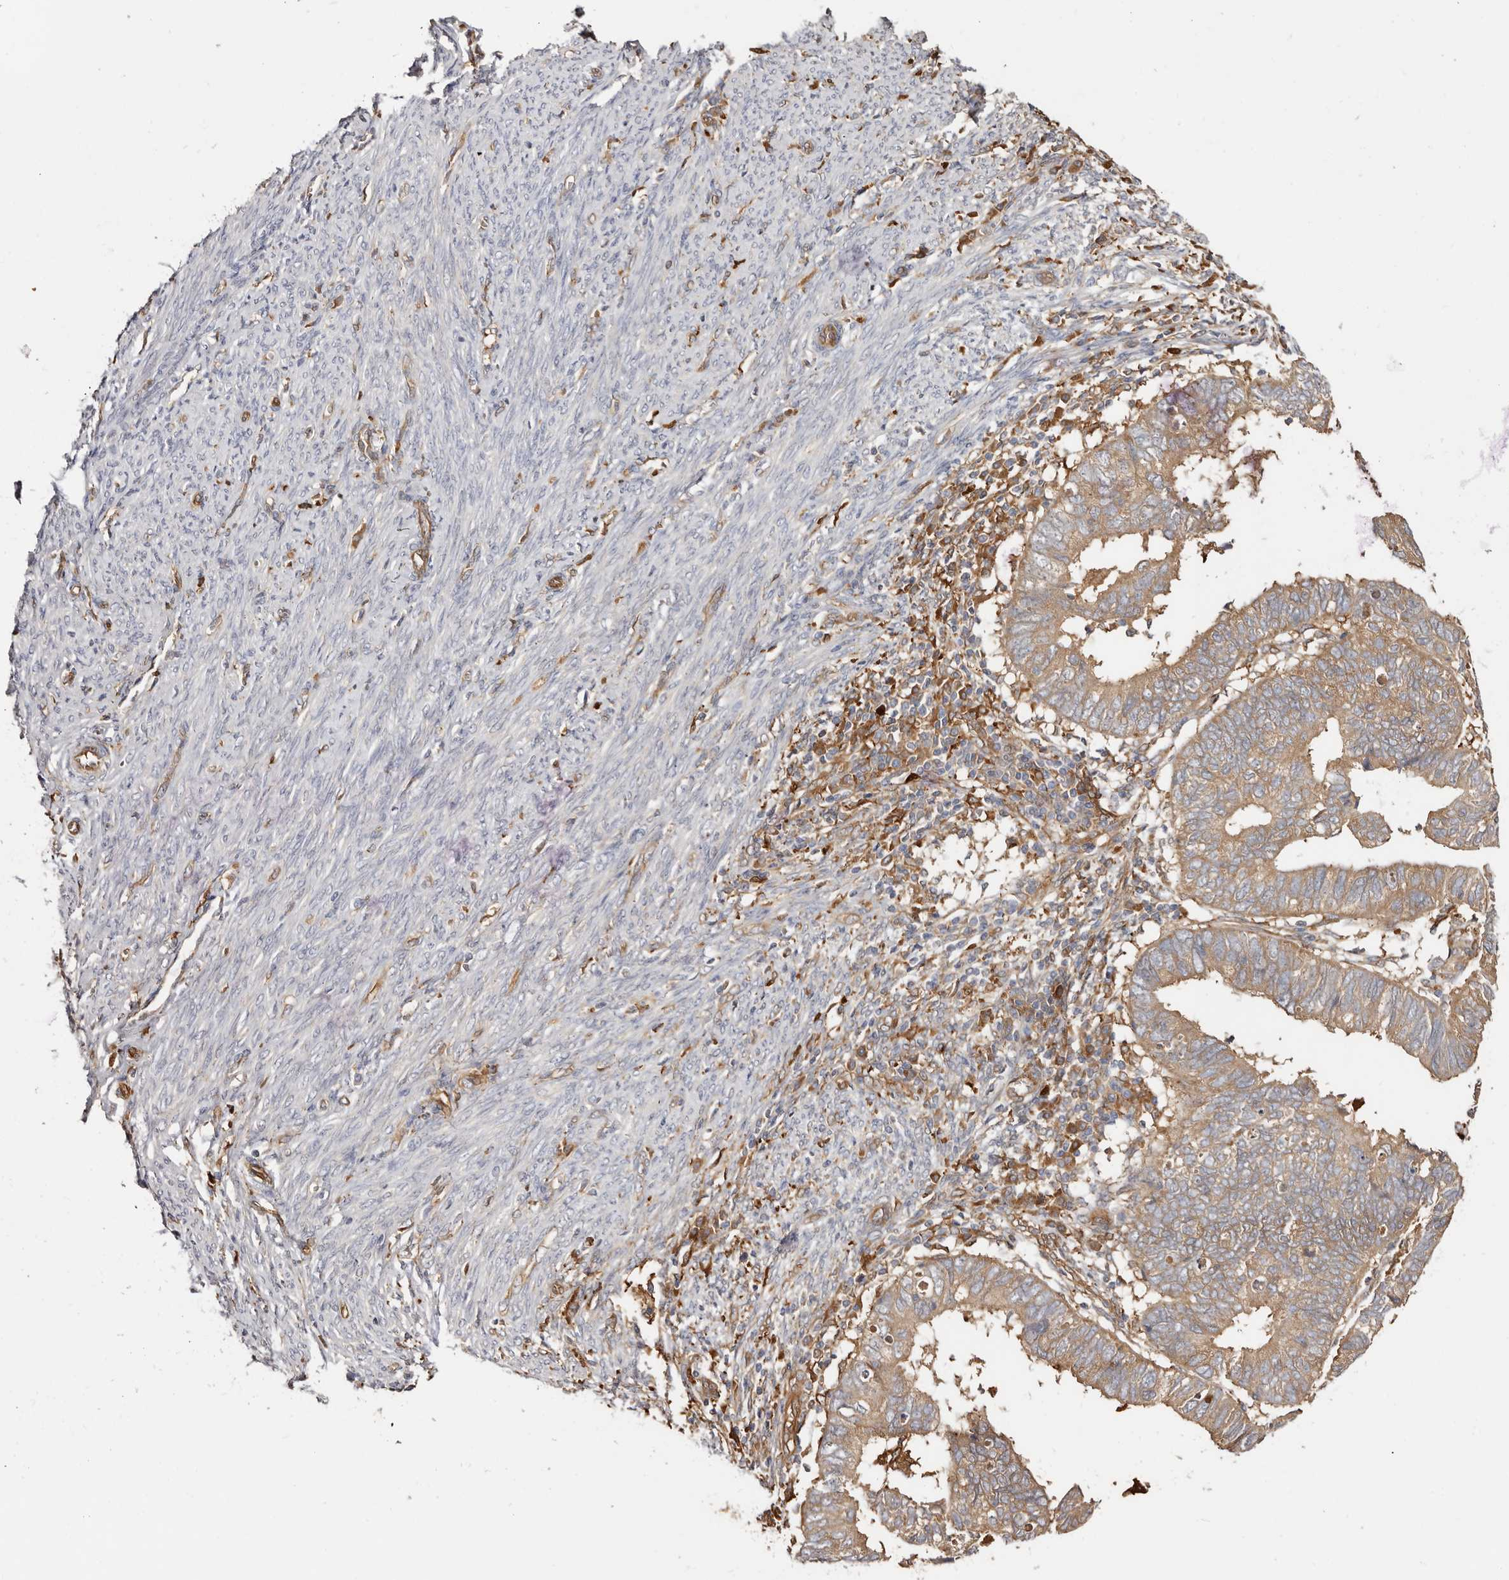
{"staining": {"intensity": "moderate", "quantity": "25%-75%", "location": "cytoplasmic/membranous"}, "tissue": "endometrial cancer", "cell_type": "Tumor cells", "image_type": "cancer", "snomed": [{"axis": "morphology", "description": "Adenocarcinoma, NOS"}, {"axis": "topography", "description": "Uterus"}], "caption": "Protein staining by IHC shows moderate cytoplasmic/membranous positivity in about 25%-75% of tumor cells in adenocarcinoma (endometrial).", "gene": "LAP3", "patient": {"sex": "female", "age": 77}}